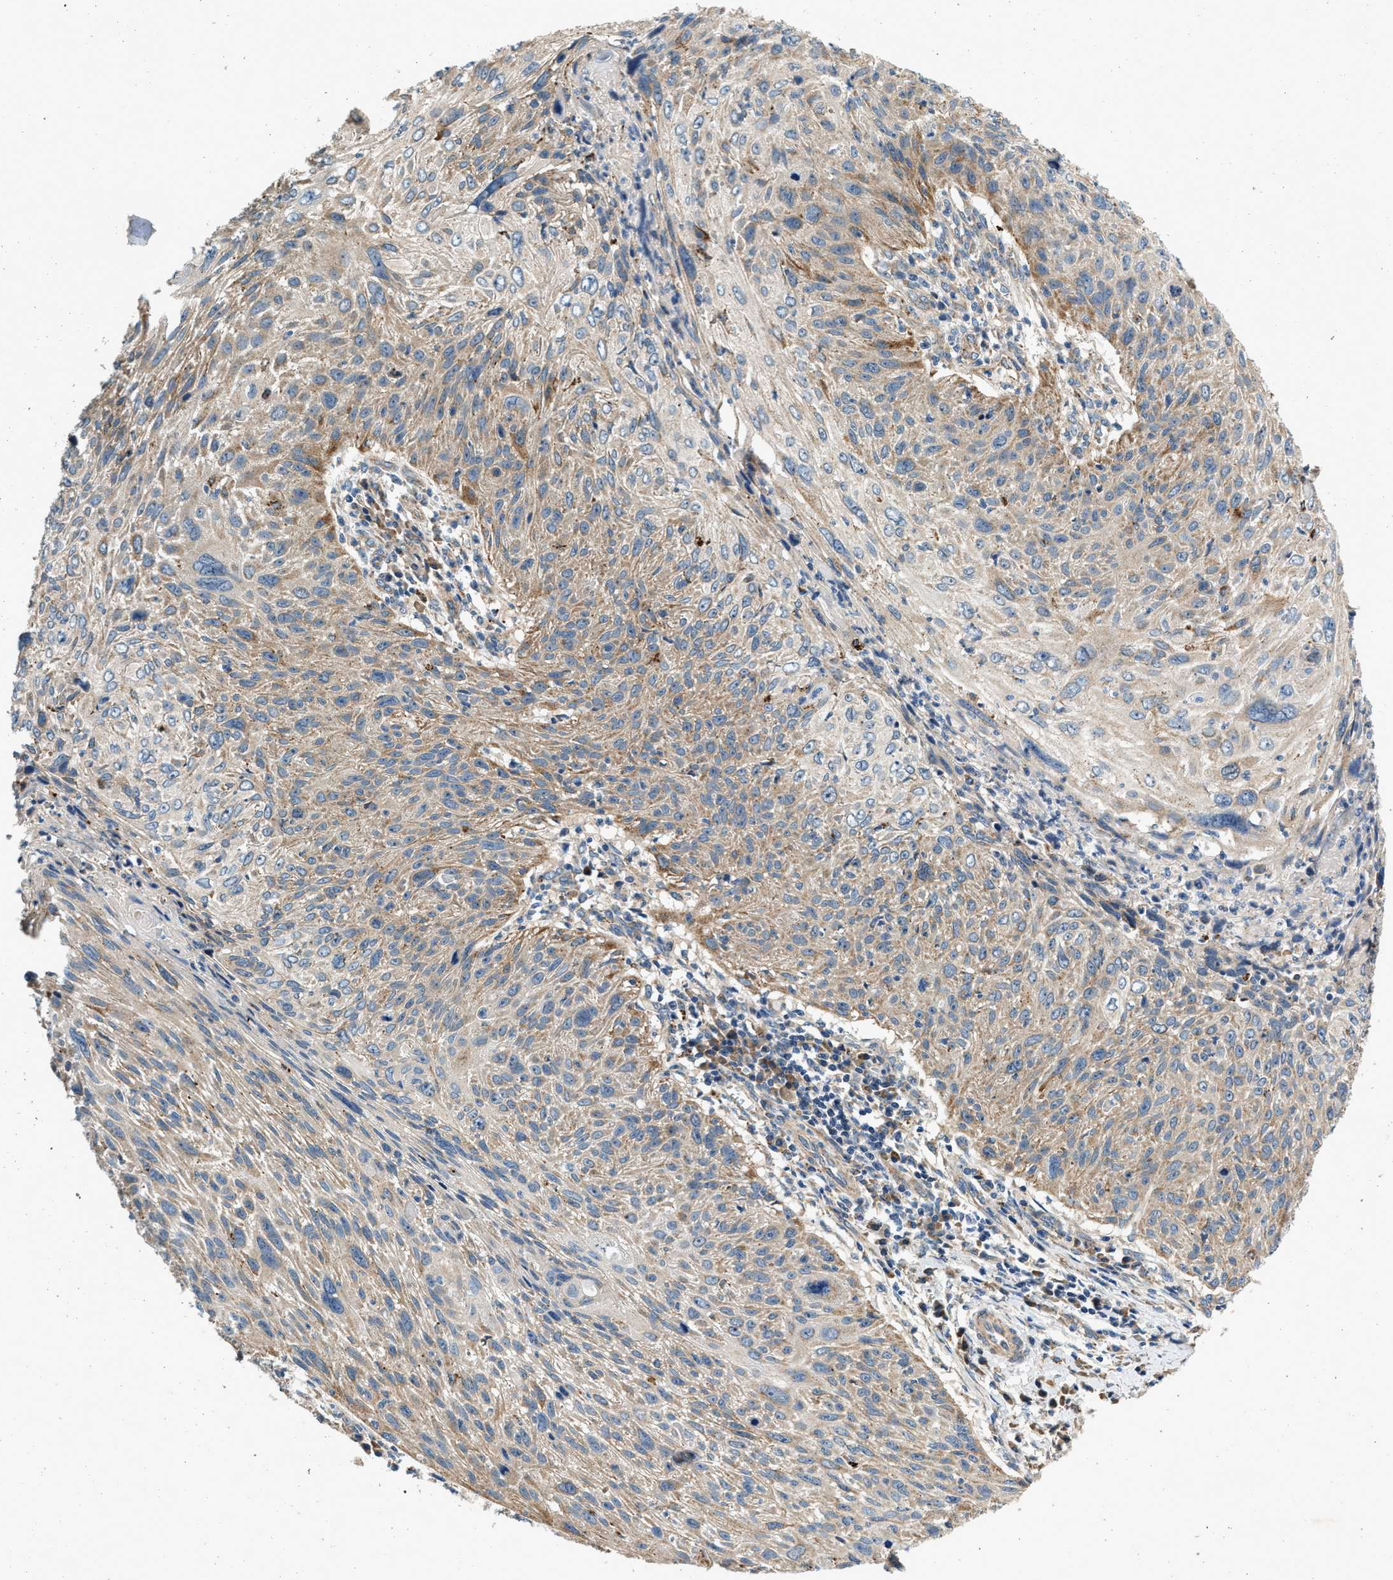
{"staining": {"intensity": "moderate", "quantity": ">75%", "location": "cytoplasmic/membranous"}, "tissue": "cervical cancer", "cell_type": "Tumor cells", "image_type": "cancer", "snomed": [{"axis": "morphology", "description": "Squamous cell carcinoma, NOS"}, {"axis": "topography", "description": "Cervix"}], "caption": "Immunohistochemical staining of cervical cancer (squamous cell carcinoma) shows medium levels of moderate cytoplasmic/membranous expression in about >75% of tumor cells.", "gene": "DUSP10", "patient": {"sex": "female", "age": 51}}